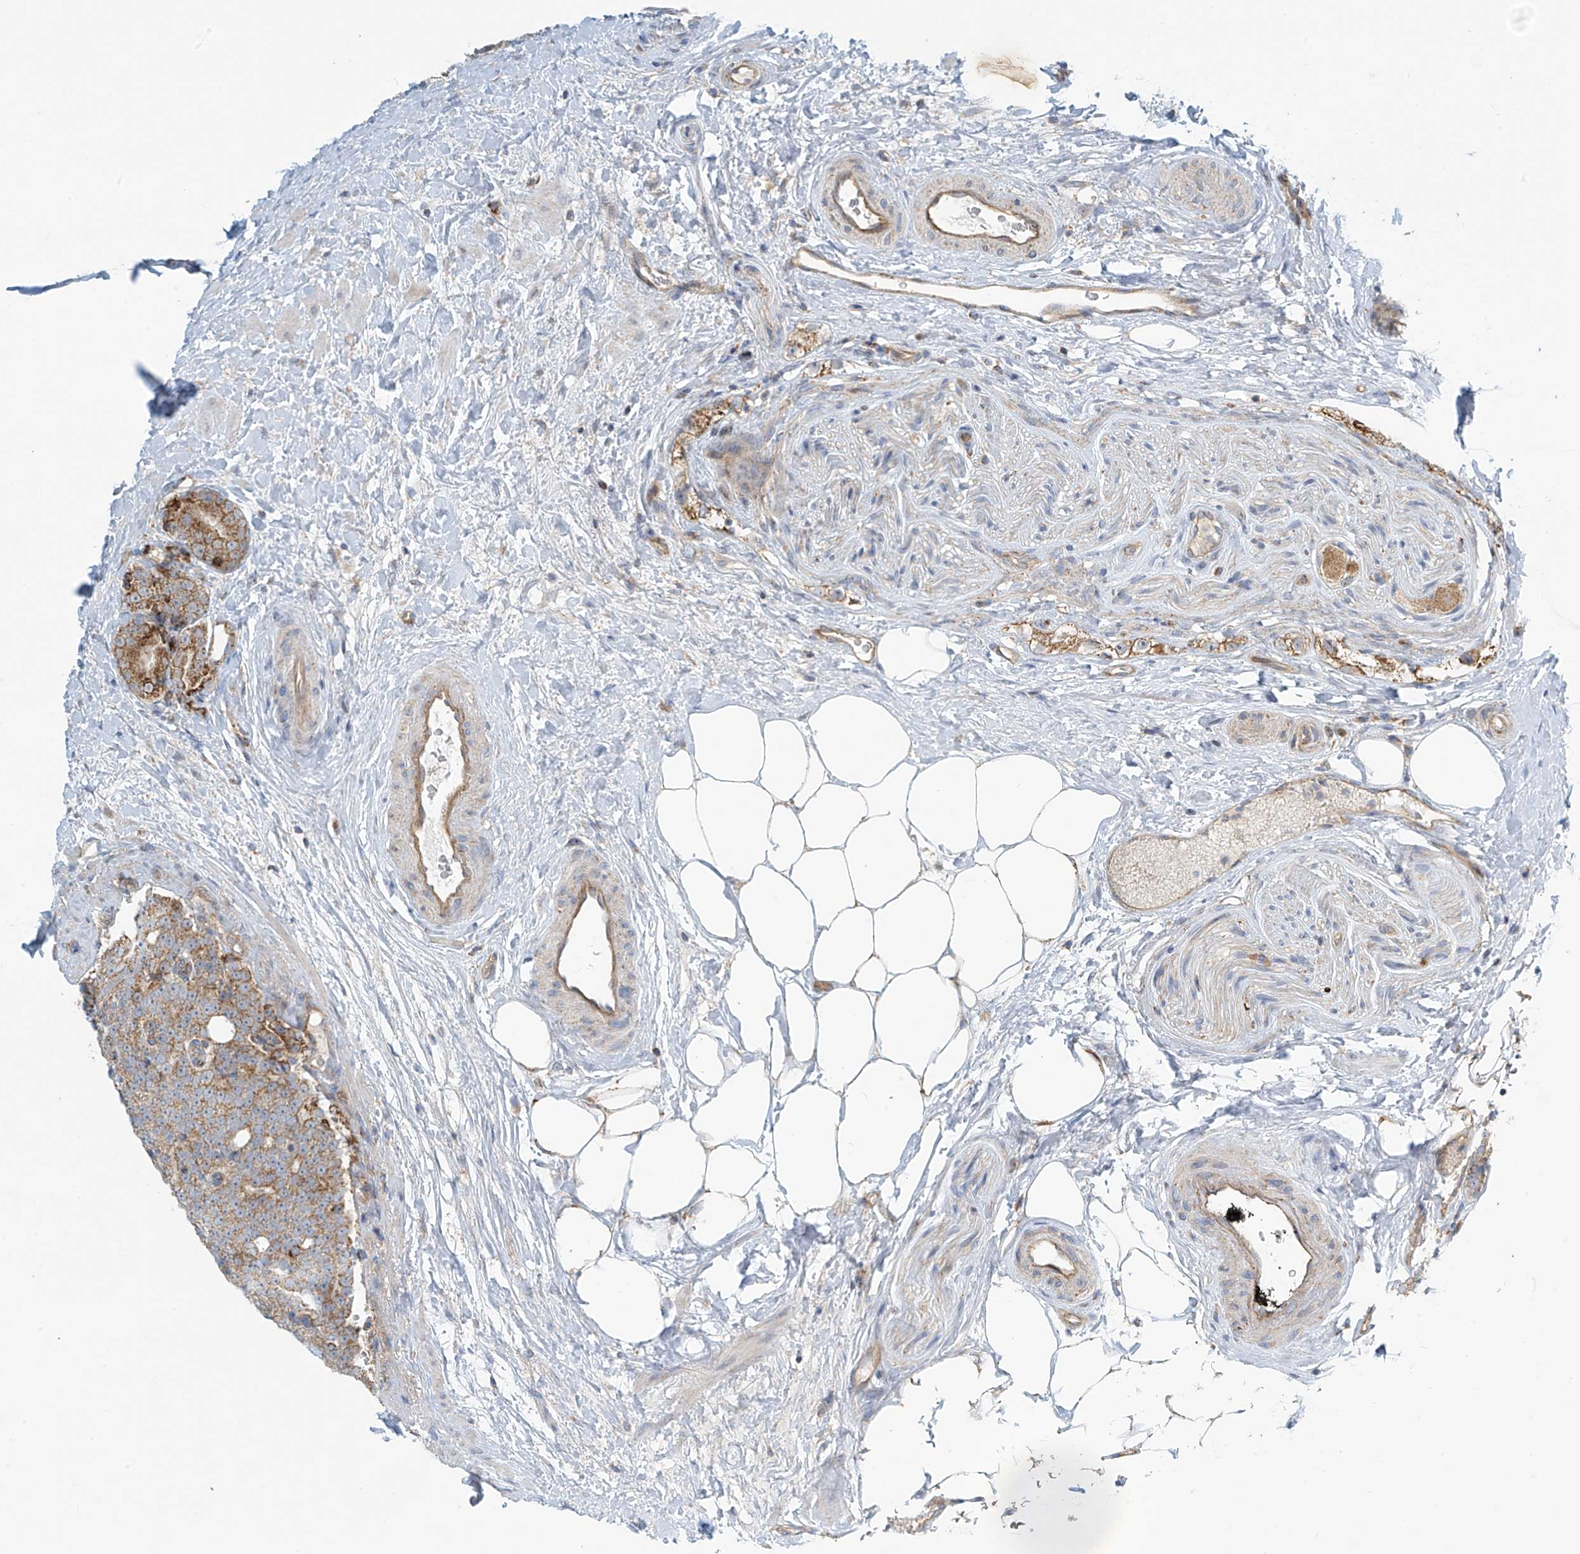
{"staining": {"intensity": "moderate", "quantity": ">75%", "location": "cytoplasmic/membranous"}, "tissue": "prostate cancer", "cell_type": "Tumor cells", "image_type": "cancer", "snomed": [{"axis": "morphology", "description": "Adenocarcinoma, High grade"}, {"axis": "topography", "description": "Prostate"}], "caption": "A photomicrograph showing moderate cytoplasmic/membranous staining in approximately >75% of tumor cells in prostate cancer, as visualized by brown immunohistochemical staining.", "gene": "METTL6", "patient": {"sex": "male", "age": 56}}